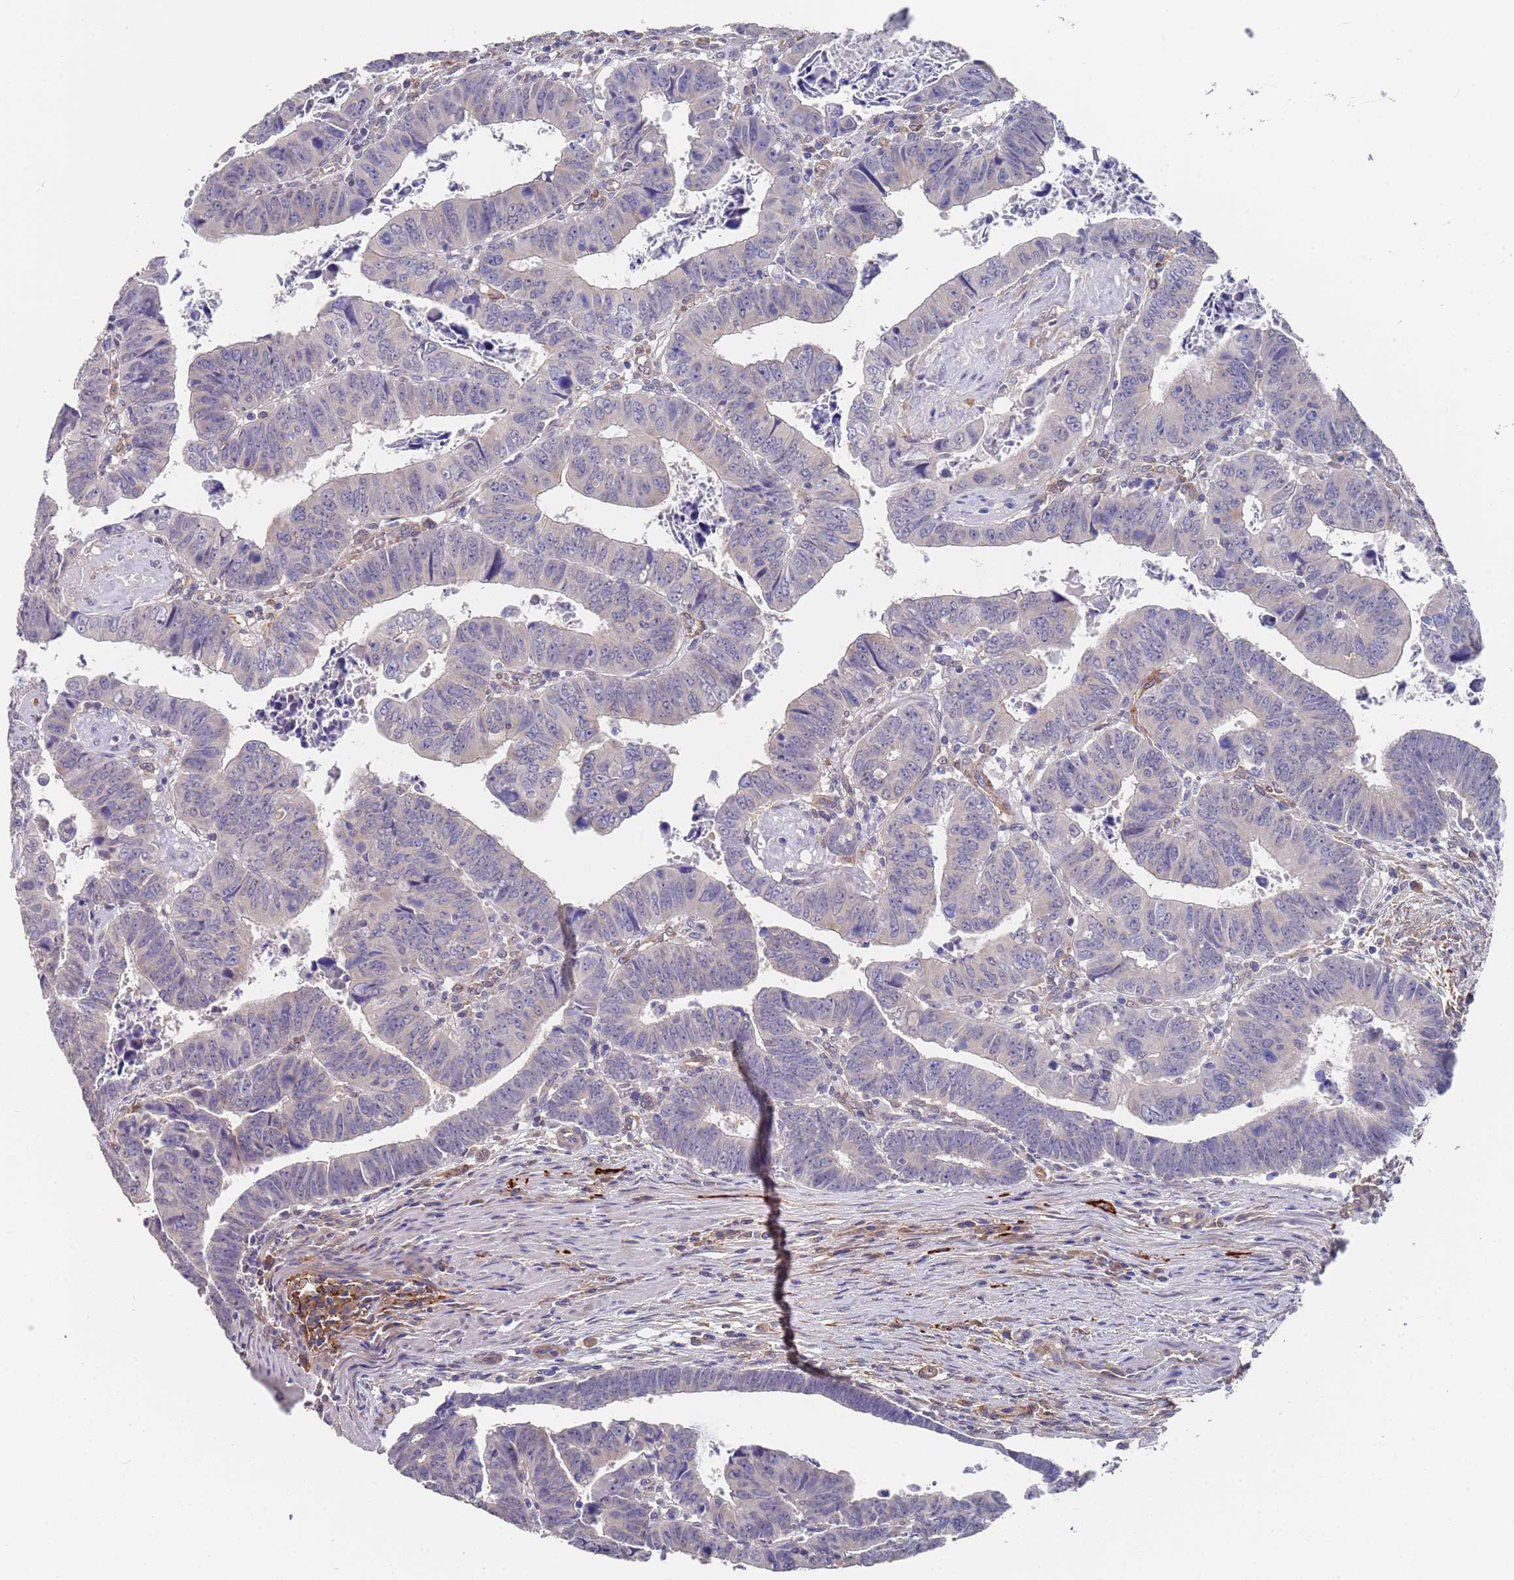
{"staining": {"intensity": "negative", "quantity": "none", "location": "none"}, "tissue": "colorectal cancer", "cell_type": "Tumor cells", "image_type": "cancer", "snomed": [{"axis": "morphology", "description": "Normal tissue, NOS"}, {"axis": "morphology", "description": "Adenocarcinoma, NOS"}, {"axis": "topography", "description": "Rectum"}], "caption": "DAB immunohistochemical staining of human adenocarcinoma (colorectal) demonstrates no significant expression in tumor cells. The staining is performed using DAB brown chromogen with nuclei counter-stained in using hematoxylin.", "gene": "ANK2", "patient": {"sex": "female", "age": 65}}